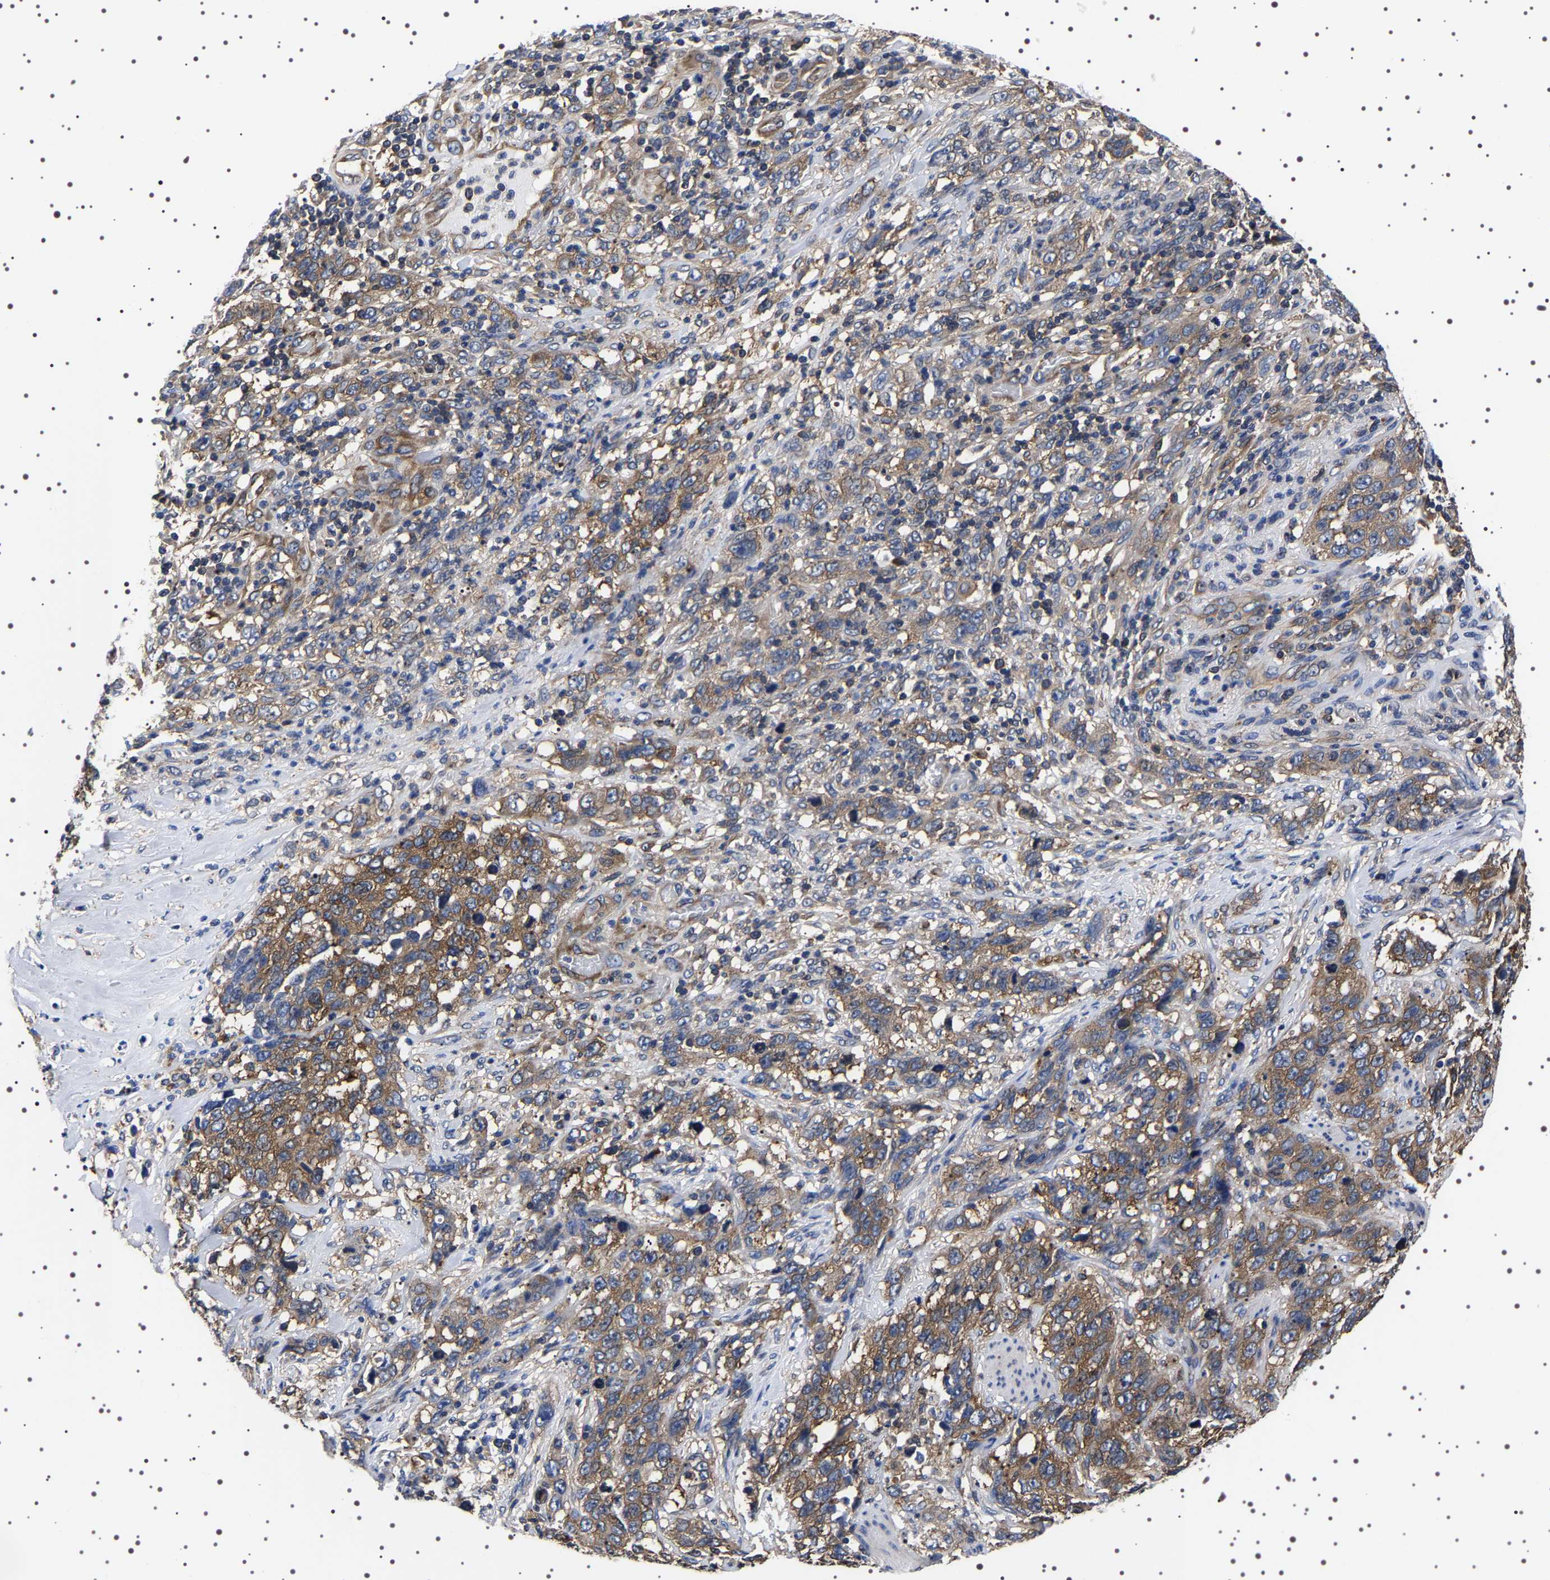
{"staining": {"intensity": "moderate", "quantity": ">75%", "location": "cytoplasmic/membranous"}, "tissue": "stomach cancer", "cell_type": "Tumor cells", "image_type": "cancer", "snomed": [{"axis": "morphology", "description": "Adenocarcinoma, NOS"}, {"axis": "topography", "description": "Stomach"}], "caption": "Immunohistochemical staining of human adenocarcinoma (stomach) exhibits medium levels of moderate cytoplasmic/membranous staining in approximately >75% of tumor cells.", "gene": "DARS1", "patient": {"sex": "male", "age": 48}}